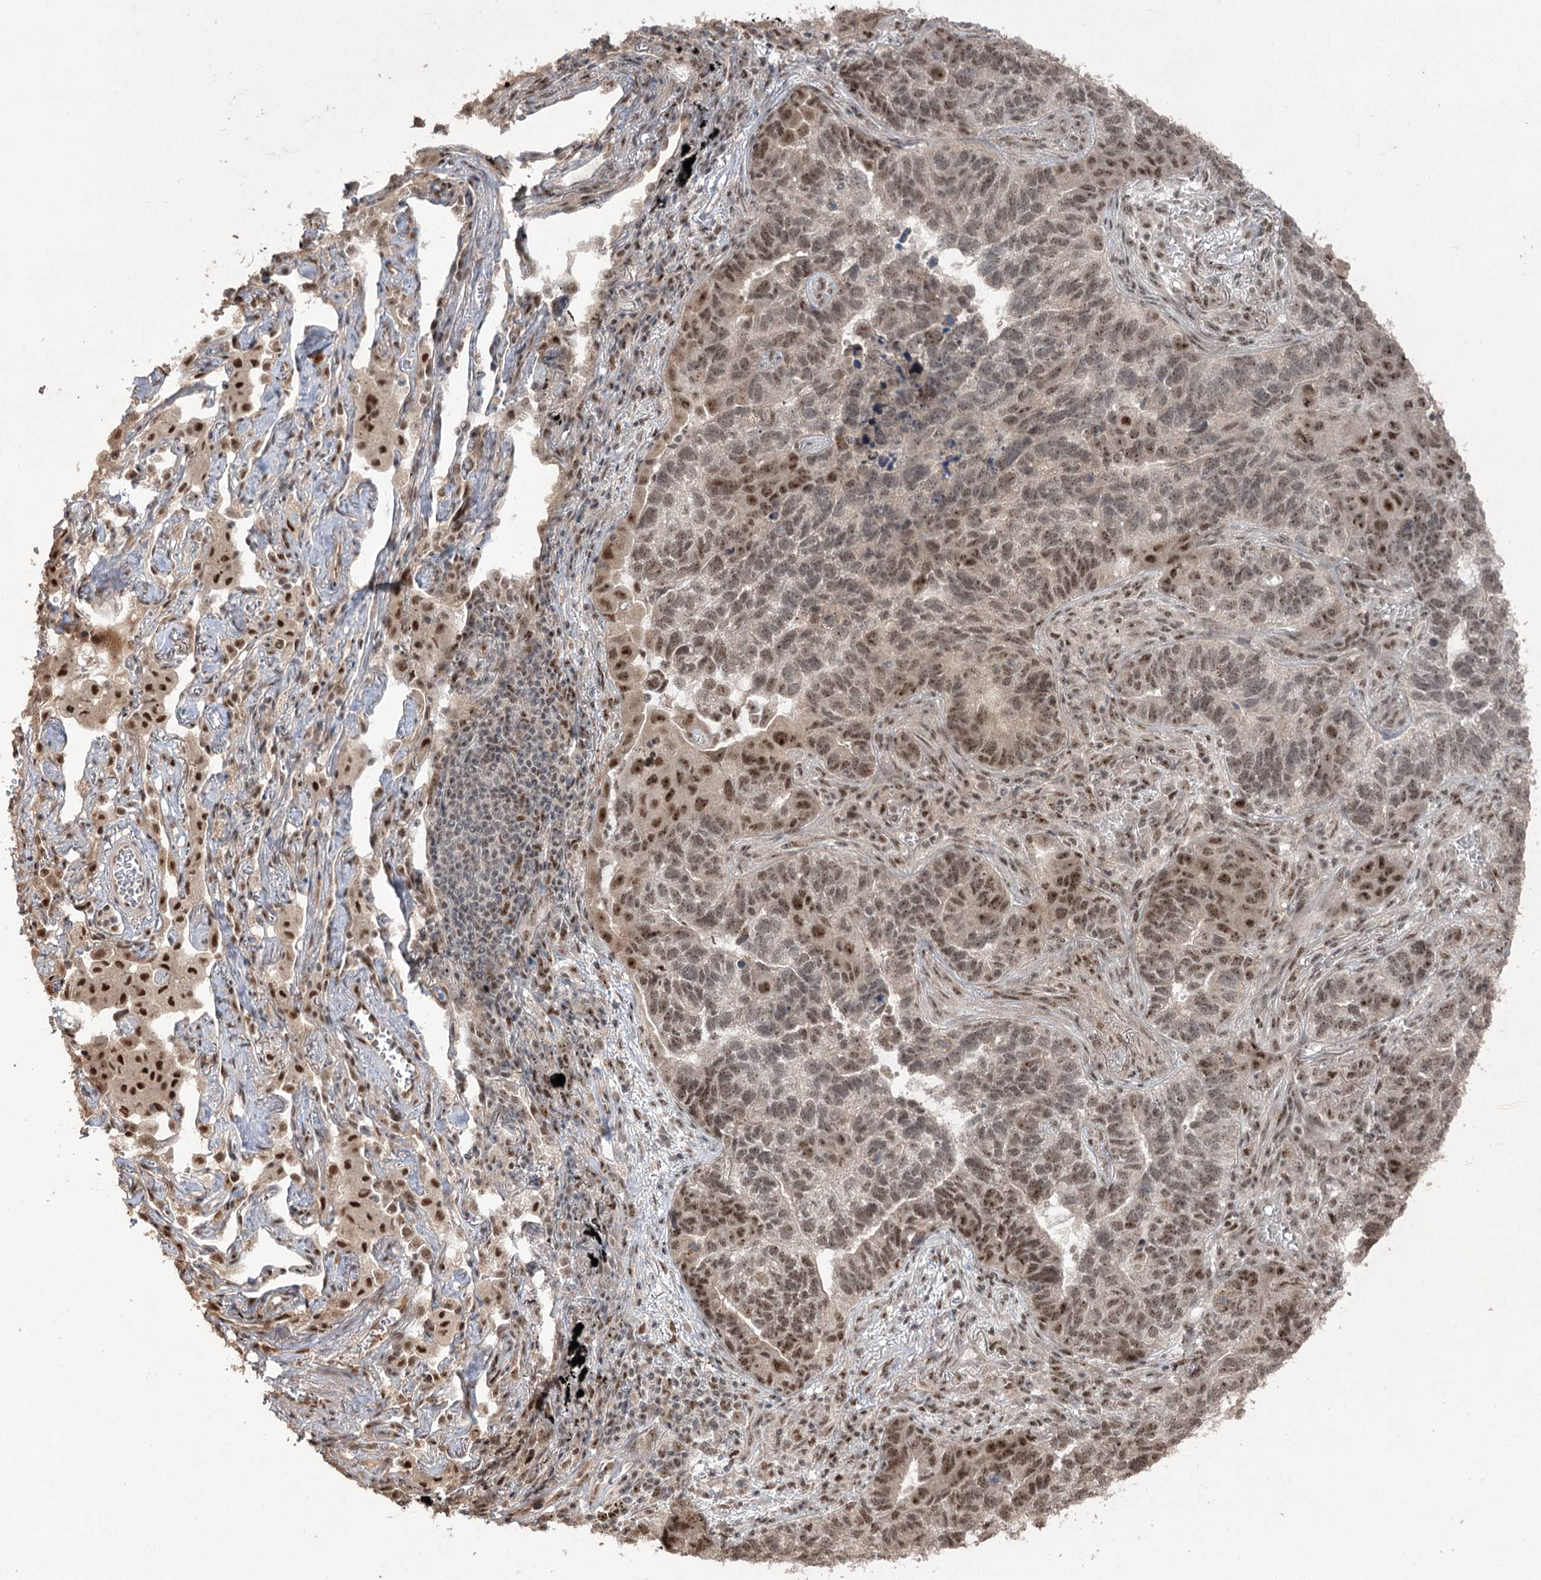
{"staining": {"intensity": "moderate", "quantity": ">75%", "location": "nuclear"}, "tissue": "lung cancer", "cell_type": "Tumor cells", "image_type": "cancer", "snomed": [{"axis": "morphology", "description": "Adenocarcinoma, NOS"}, {"axis": "topography", "description": "Lung"}], "caption": "Immunohistochemical staining of lung cancer demonstrates medium levels of moderate nuclear protein positivity in approximately >75% of tumor cells. (IHC, brightfield microscopy, high magnification).", "gene": "ERCC3", "patient": {"sex": "male", "age": 67}}